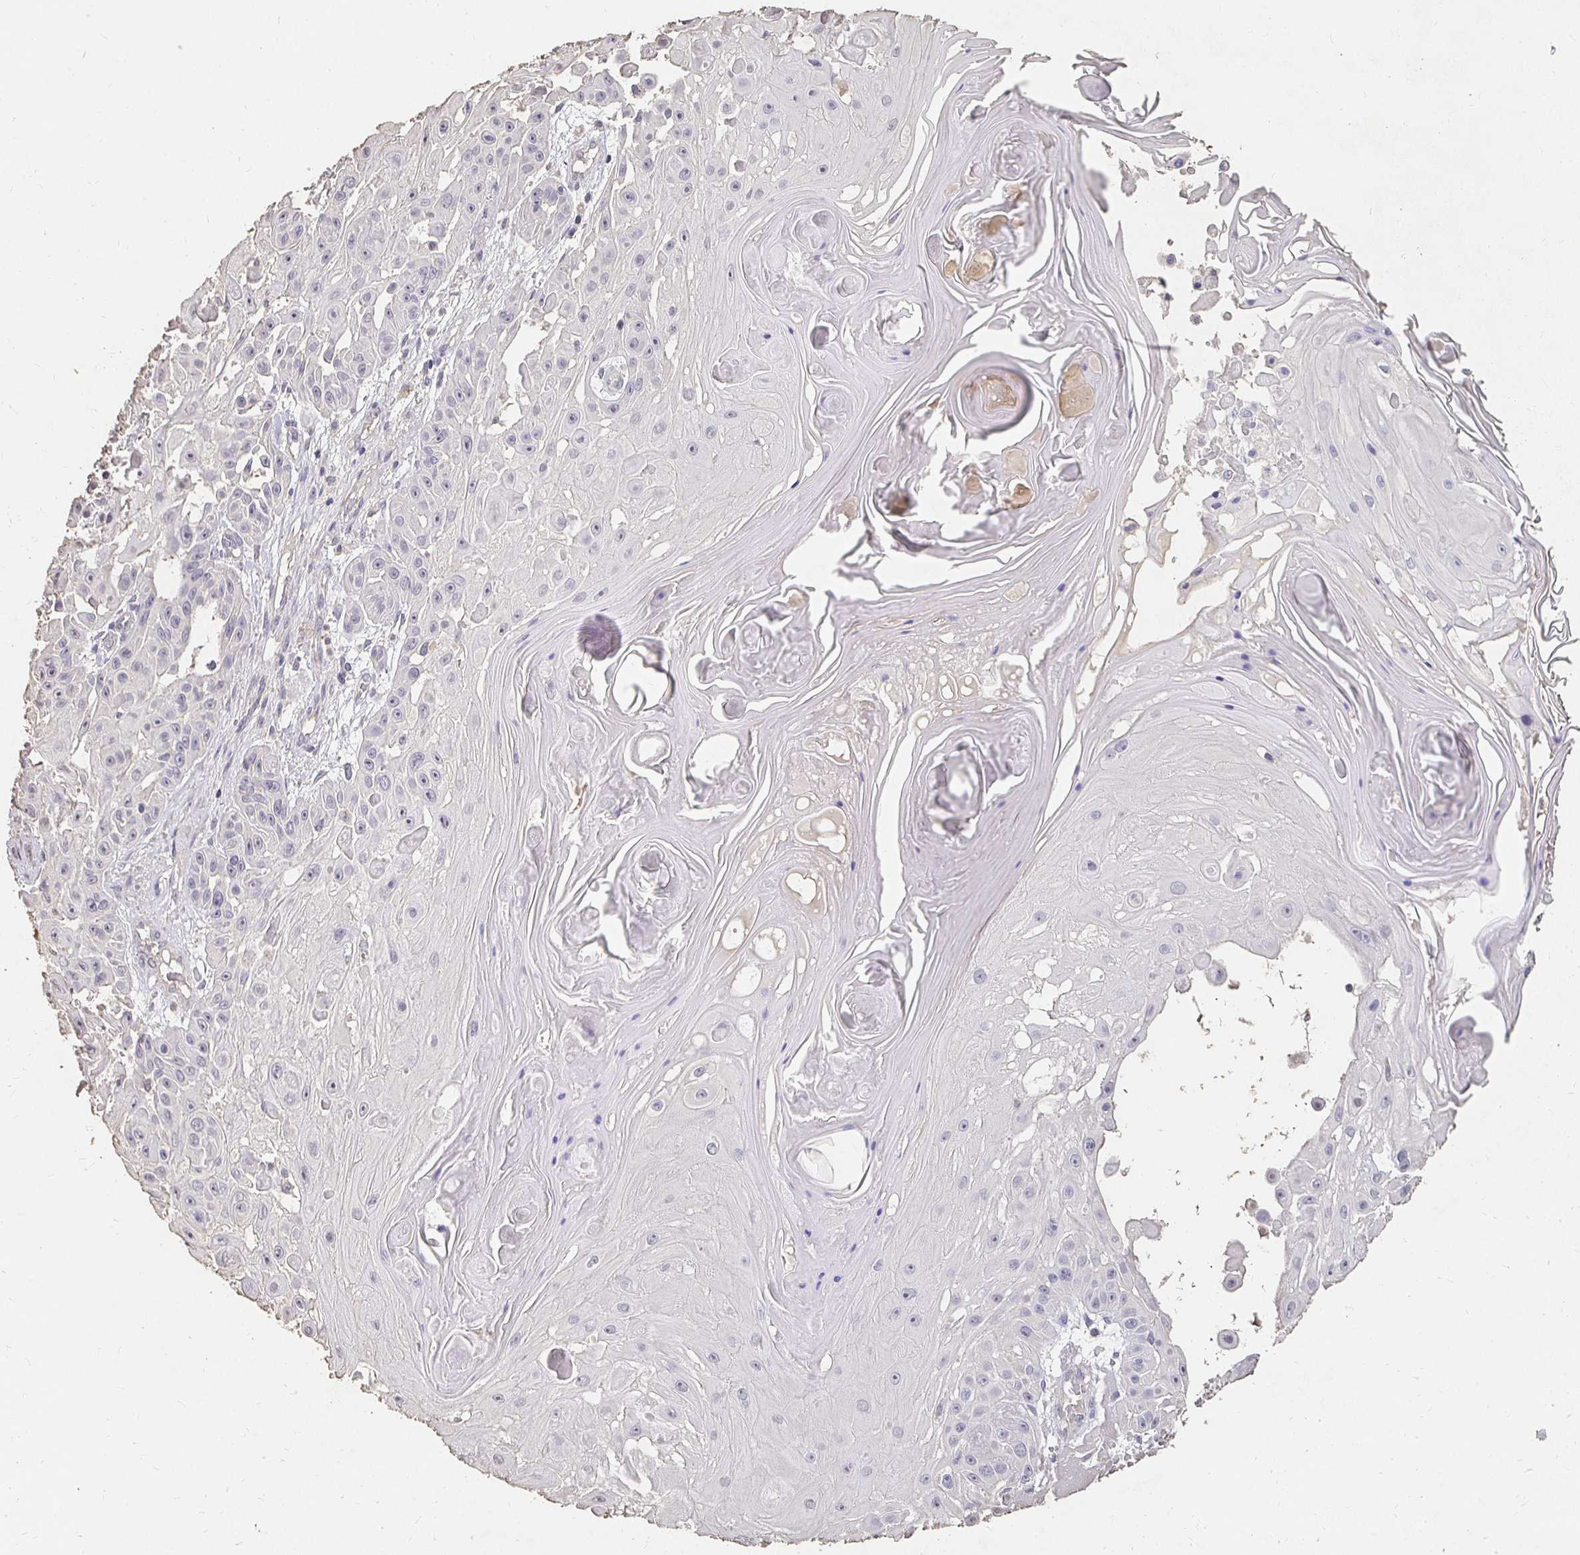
{"staining": {"intensity": "negative", "quantity": "none", "location": "none"}, "tissue": "skin cancer", "cell_type": "Tumor cells", "image_type": "cancer", "snomed": [{"axis": "morphology", "description": "Squamous cell carcinoma, NOS"}, {"axis": "topography", "description": "Skin"}], "caption": "Skin cancer (squamous cell carcinoma) was stained to show a protein in brown. There is no significant expression in tumor cells.", "gene": "UGT1A6", "patient": {"sex": "male", "age": 91}}